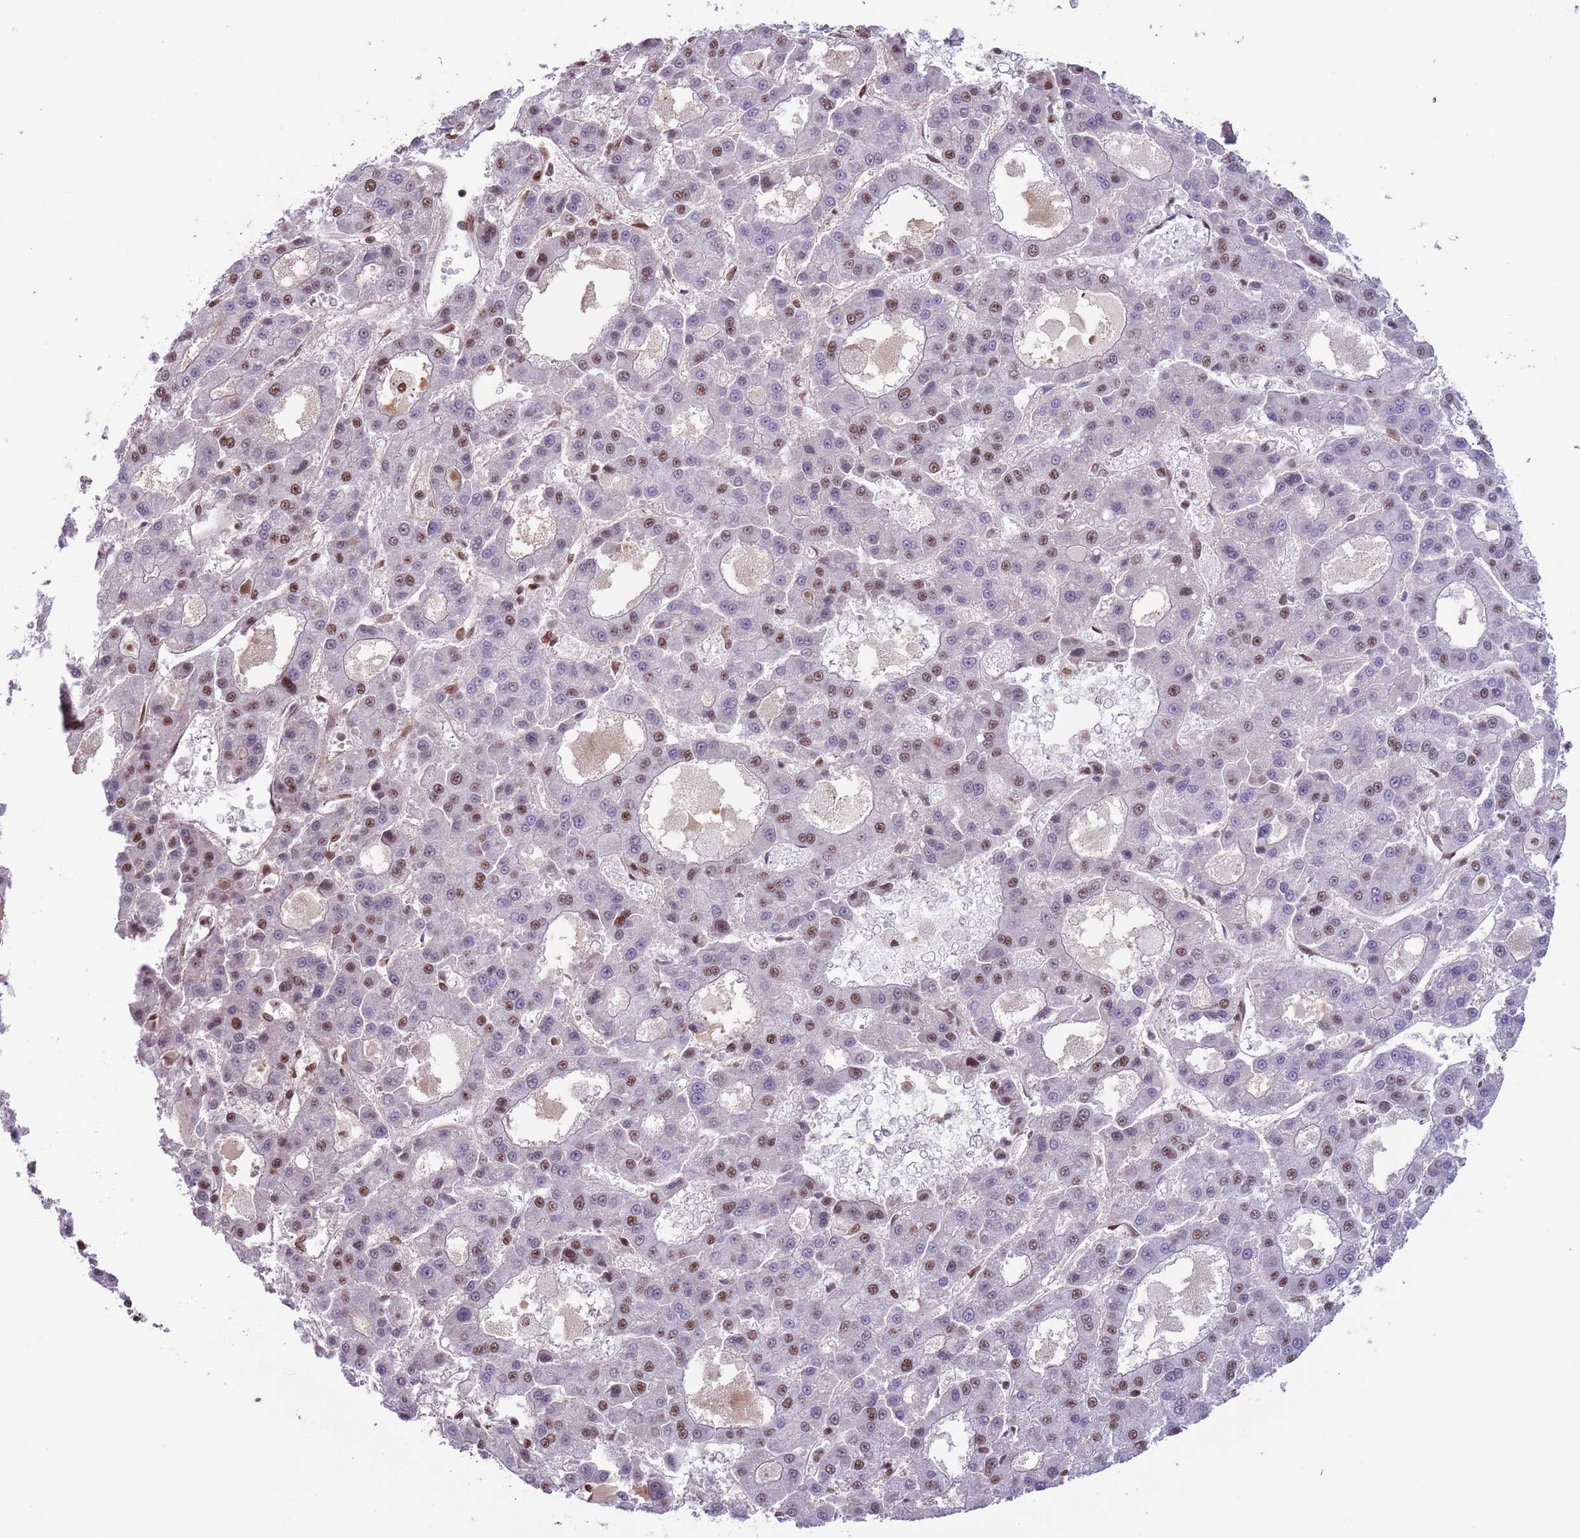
{"staining": {"intensity": "moderate", "quantity": "25%-75%", "location": "nuclear"}, "tissue": "liver cancer", "cell_type": "Tumor cells", "image_type": "cancer", "snomed": [{"axis": "morphology", "description": "Carcinoma, Hepatocellular, NOS"}, {"axis": "topography", "description": "Liver"}], "caption": "The immunohistochemical stain labels moderate nuclear staining in tumor cells of hepatocellular carcinoma (liver) tissue.", "gene": "SIPA1L3", "patient": {"sex": "male", "age": 70}}